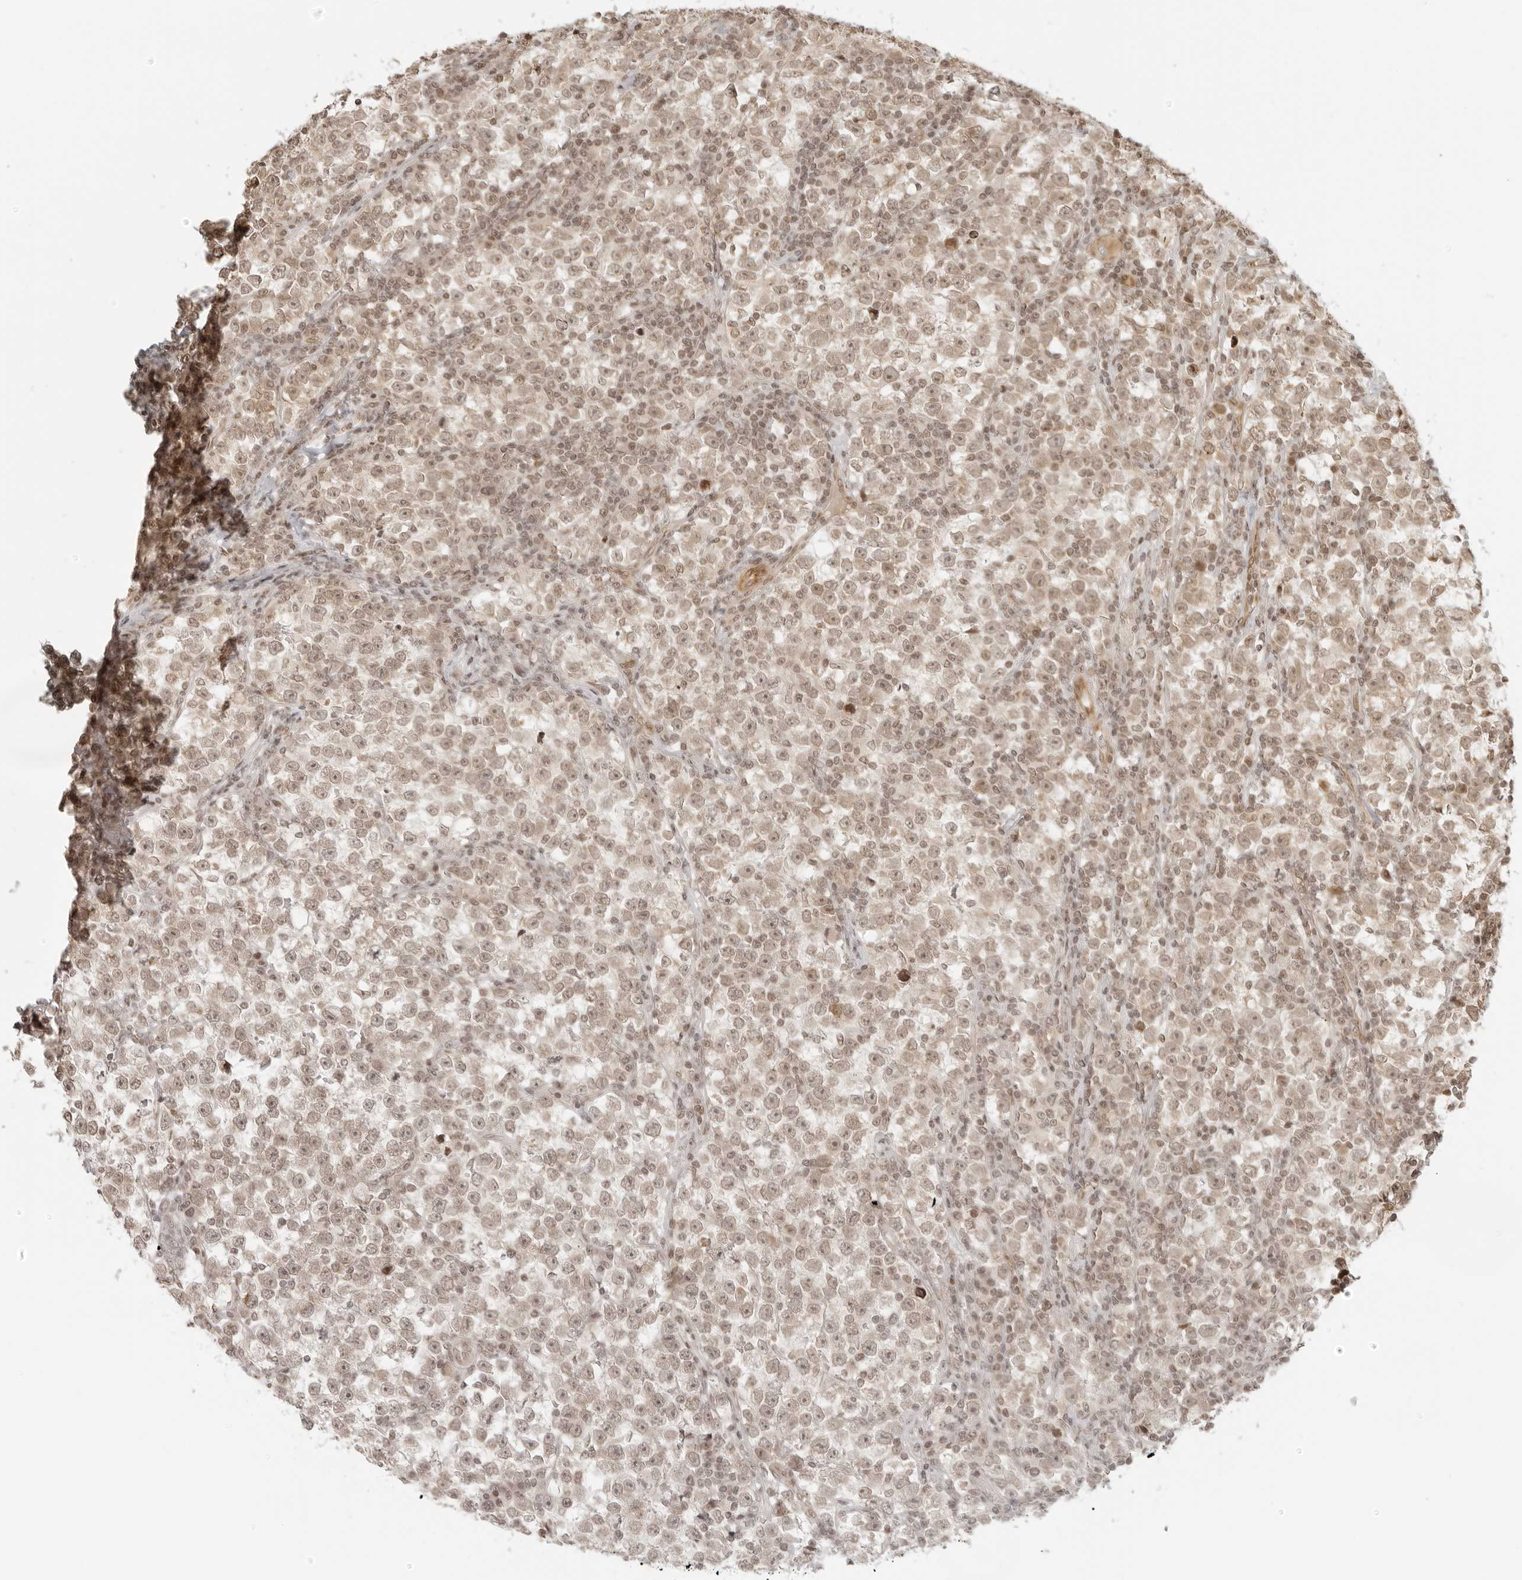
{"staining": {"intensity": "weak", "quantity": ">75%", "location": "cytoplasmic/membranous,nuclear"}, "tissue": "testis cancer", "cell_type": "Tumor cells", "image_type": "cancer", "snomed": [{"axis": "morphology", "description": "Normal tissue, NOS"}, {"axis": "morphology", "description": "Seminoma, NOS"}, {"axis": "topography", "description": "Testis"}], "caption": "About >75% of tumor cells in testis cancer (seminoma) reveal weak cytoplasmic/membranous and nuclear protein staining as visualized by brown immunohistochemical staining.", "gene": "ZNF407", "patient": {"sex": "male", "age": 43}}